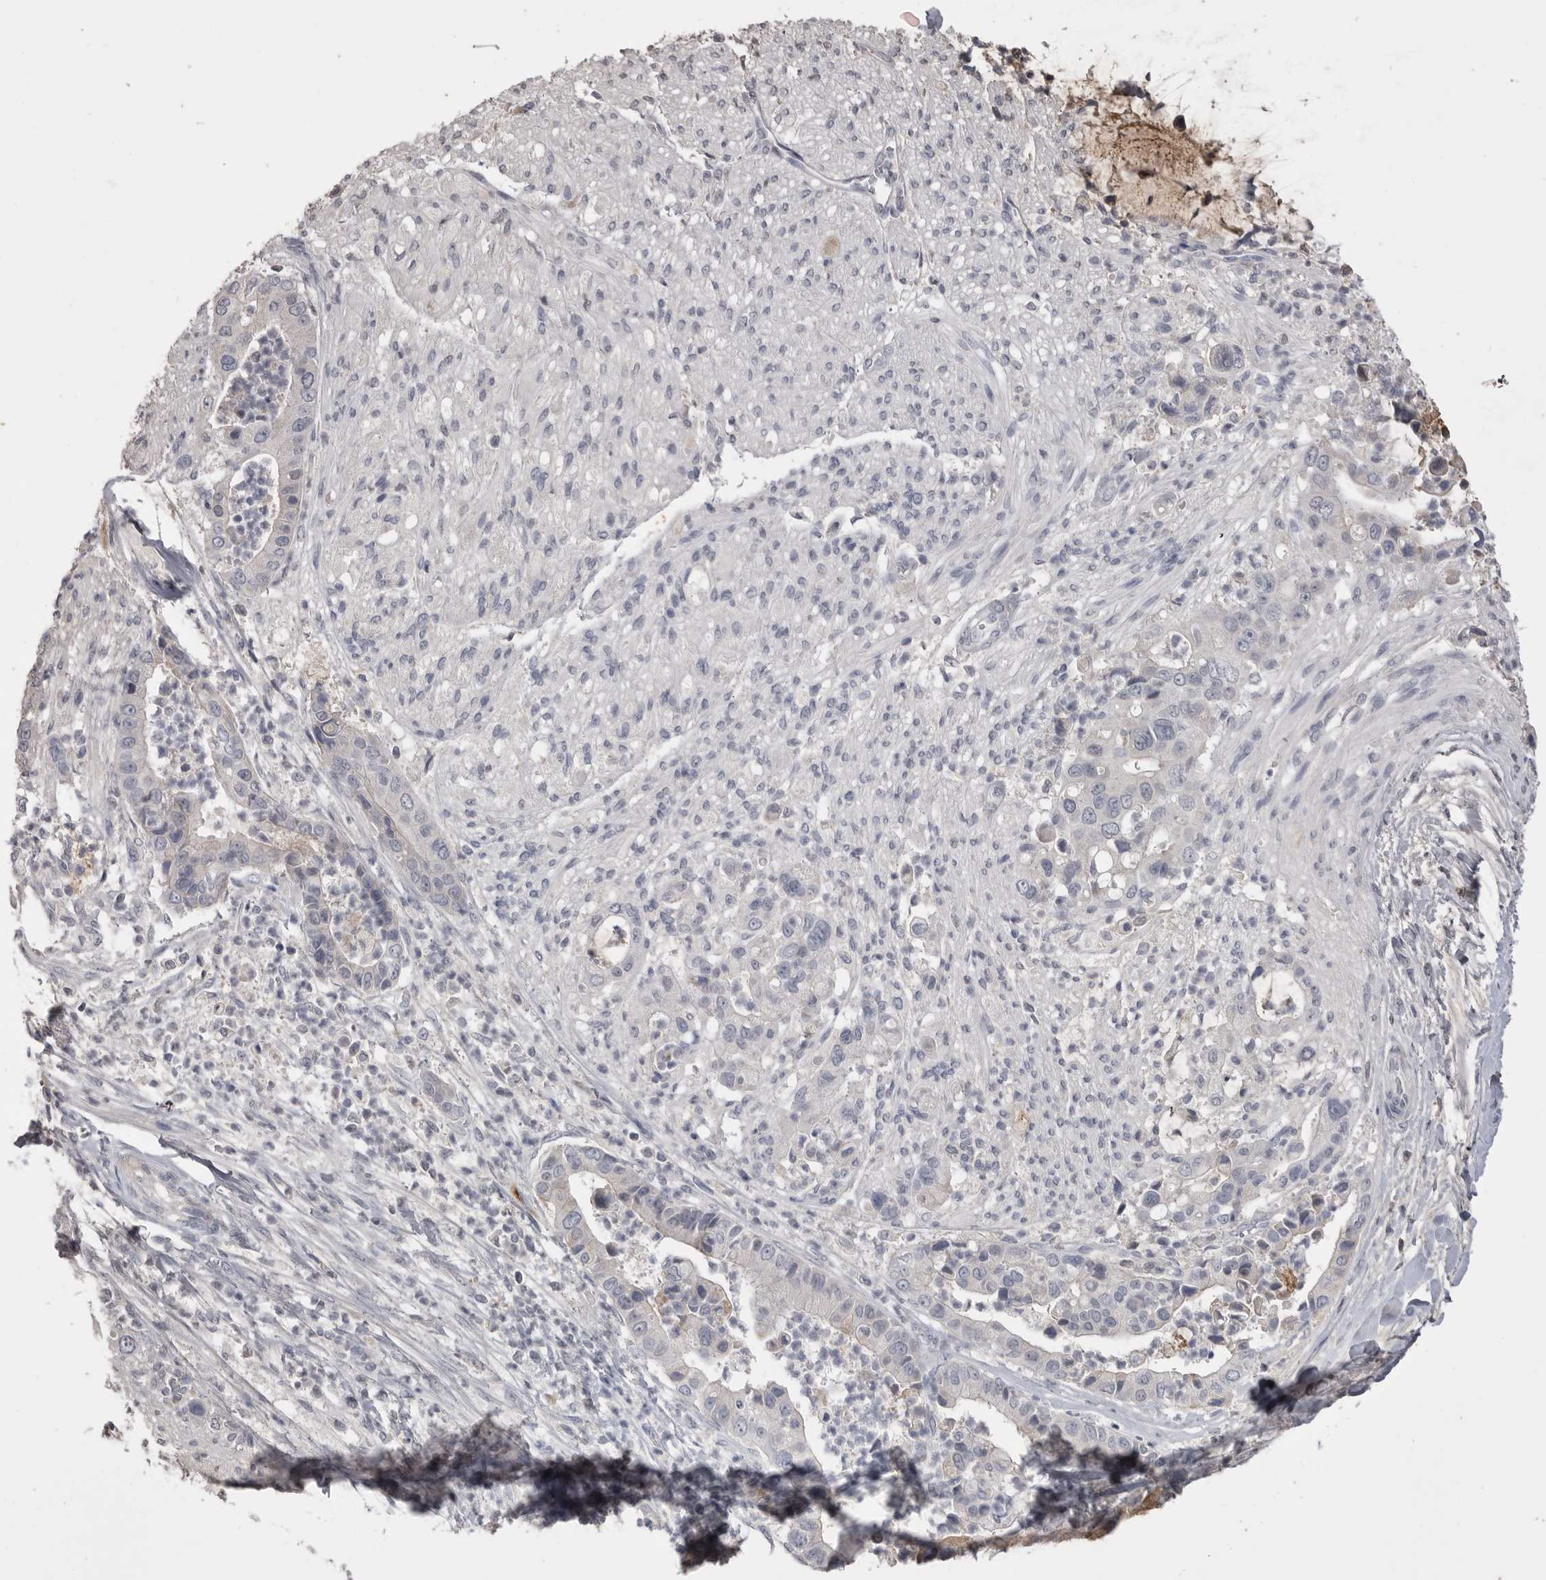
{"staining": {"intensity": "negative", "quantity": "none", "location": "none"}, "tissue": "liver cancer", "cell_type": "Tumor cells", "image_type": "cancer", "snomed": [{"axis": "morphology", "description": "Cholangiocarcinoma"}, {"axis": "topography", "description": "Liver"}], "caption": "The IHC image has no significant expression in tumor cells of liver cancer (cholangiocarcinoma) tissue.", "gene": "AHSG", "patient": {"sex": "female", "age": 54}}